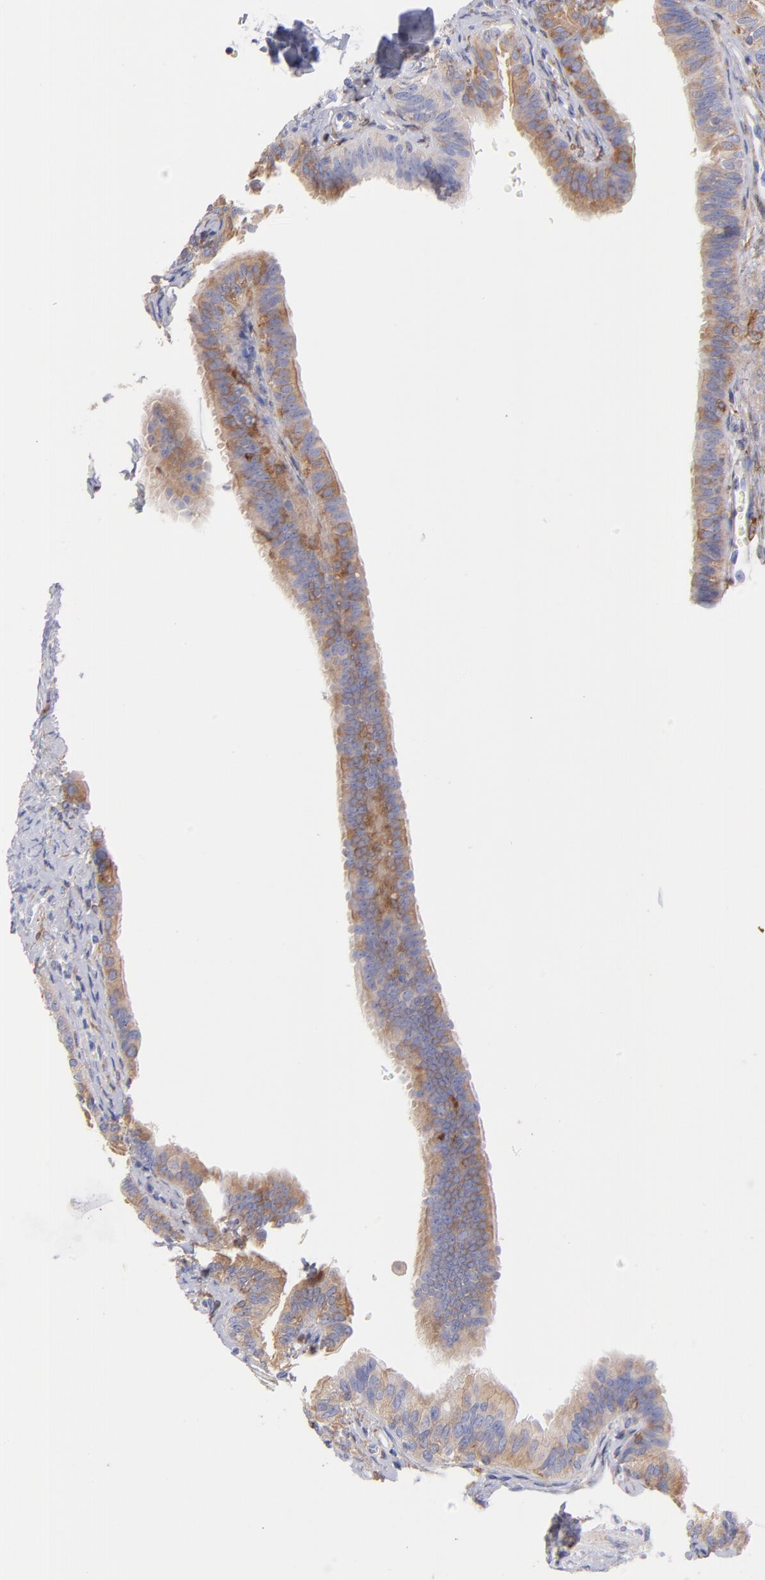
{"staining": {"intensity": "moderate", "quantity": ">75%", "location": "cytoplasmic/membranous"}, "tissue": "fallopian tube", "cell_type": "Glandular cells", "image_type": "normal", "snomed": [{"axis": "morphology", "description": "Normal tissue, NOS"}, {"axis": "morphology", "description": "Dermoid, NOS"}, {"axis": "topography", "description": "Fallopian tube"}], "caption": "Glandular cells display medium levels of moderate cytoplasmic/membranous positivity in approximately >75% of cells in benign fallopian tube. (DAB (3,3'-diaminobenzidine) IHC with brightfield microscopy, high magnification).", "gene": "PRKCA", "patient": {"sex": "female", "age": 33}}